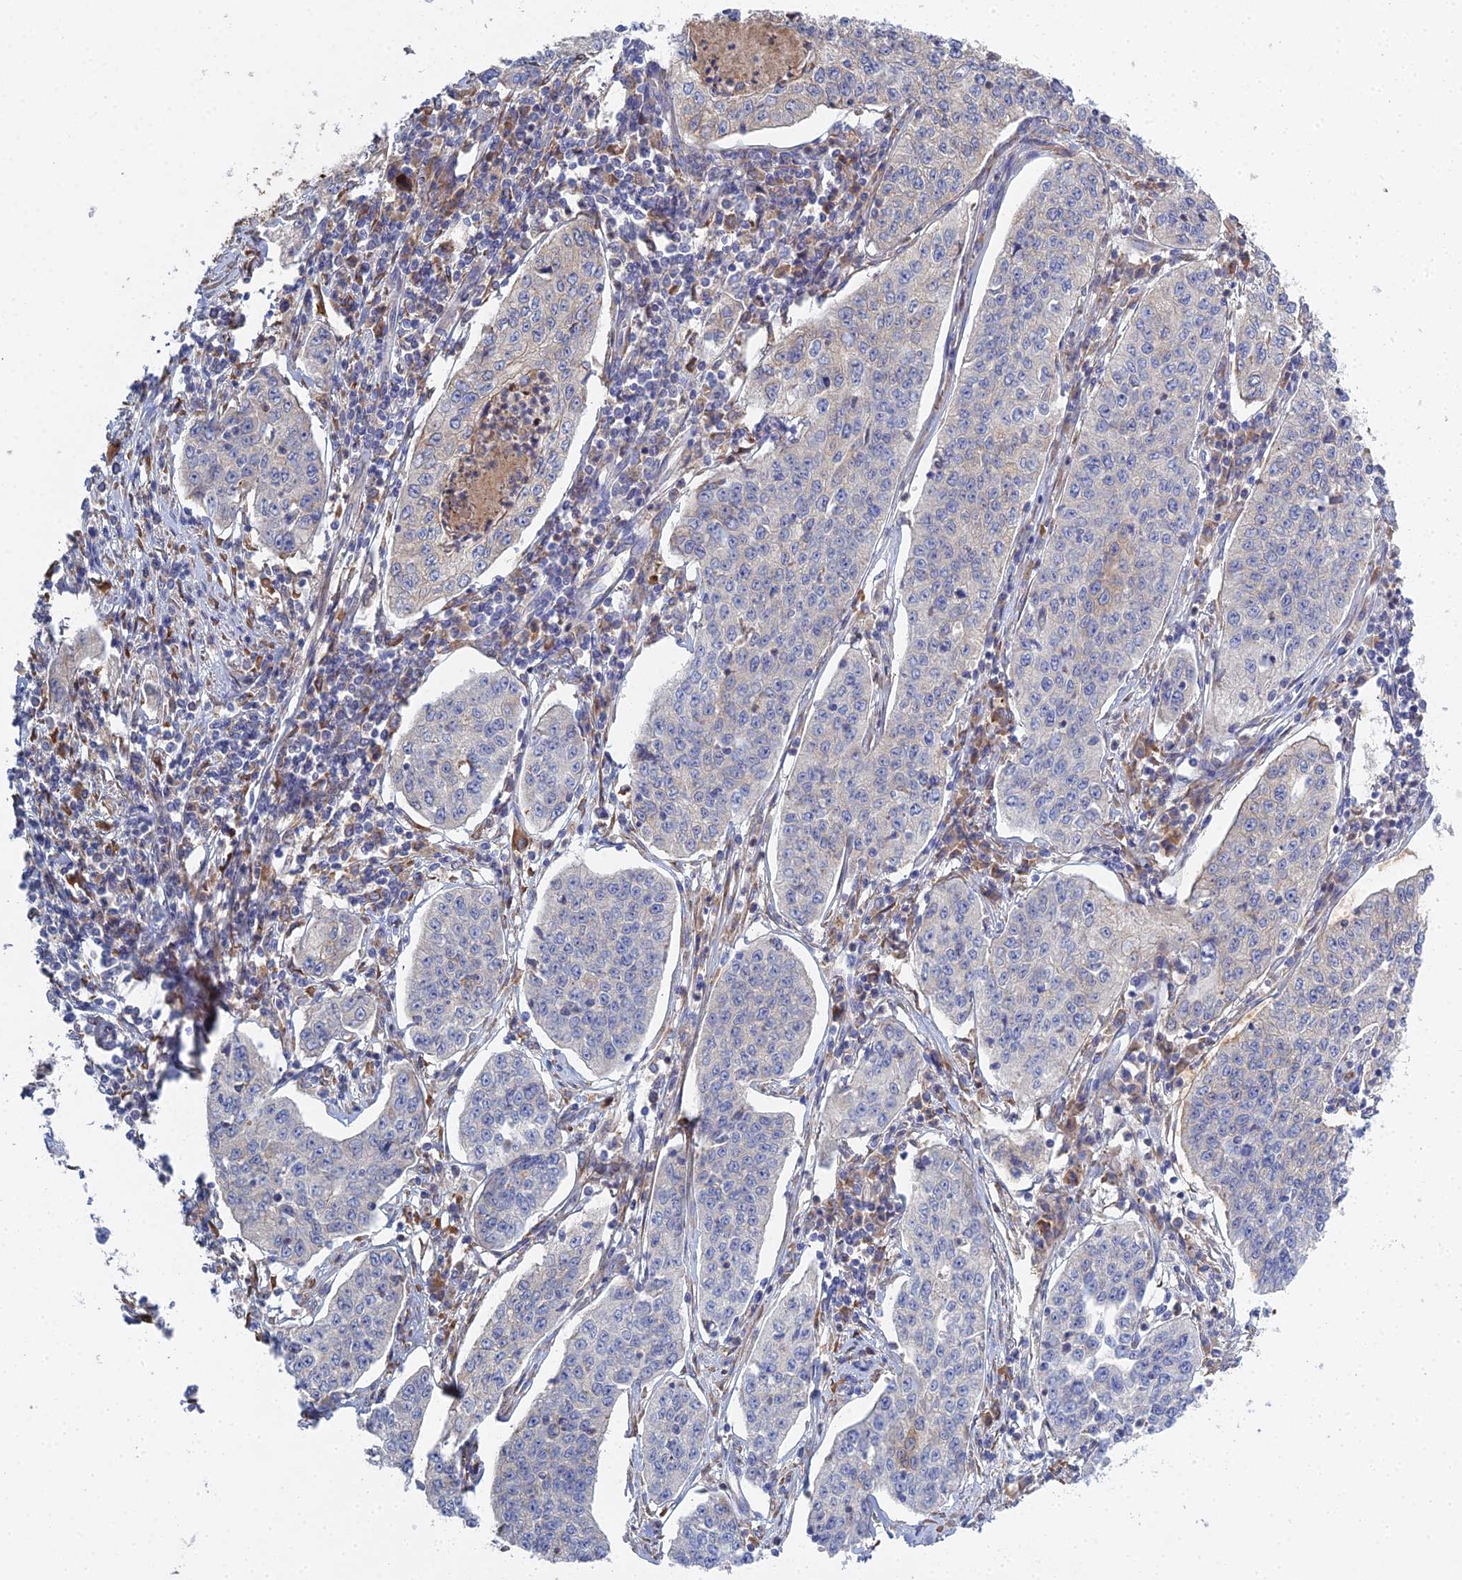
{"staining": {"intensity": "negative", "quantity": "none", "location": "none"}, "tissue": "cervical cancer", "cell_type": "Tumor cells", "image_type": "cancer", "snomed": [{"axis": "morphology", "description": "Squamous cell carcinoma, NOS"}, {"axis": "topography", "description": "Cervix"}], "caption": "Cervical squamous cell carcinoma was stained to show a protein in brown. There is no significant staining in tumor cells.", "gene": "TRAPPC6A", "patient": {"sex": "female", "age": 35}}